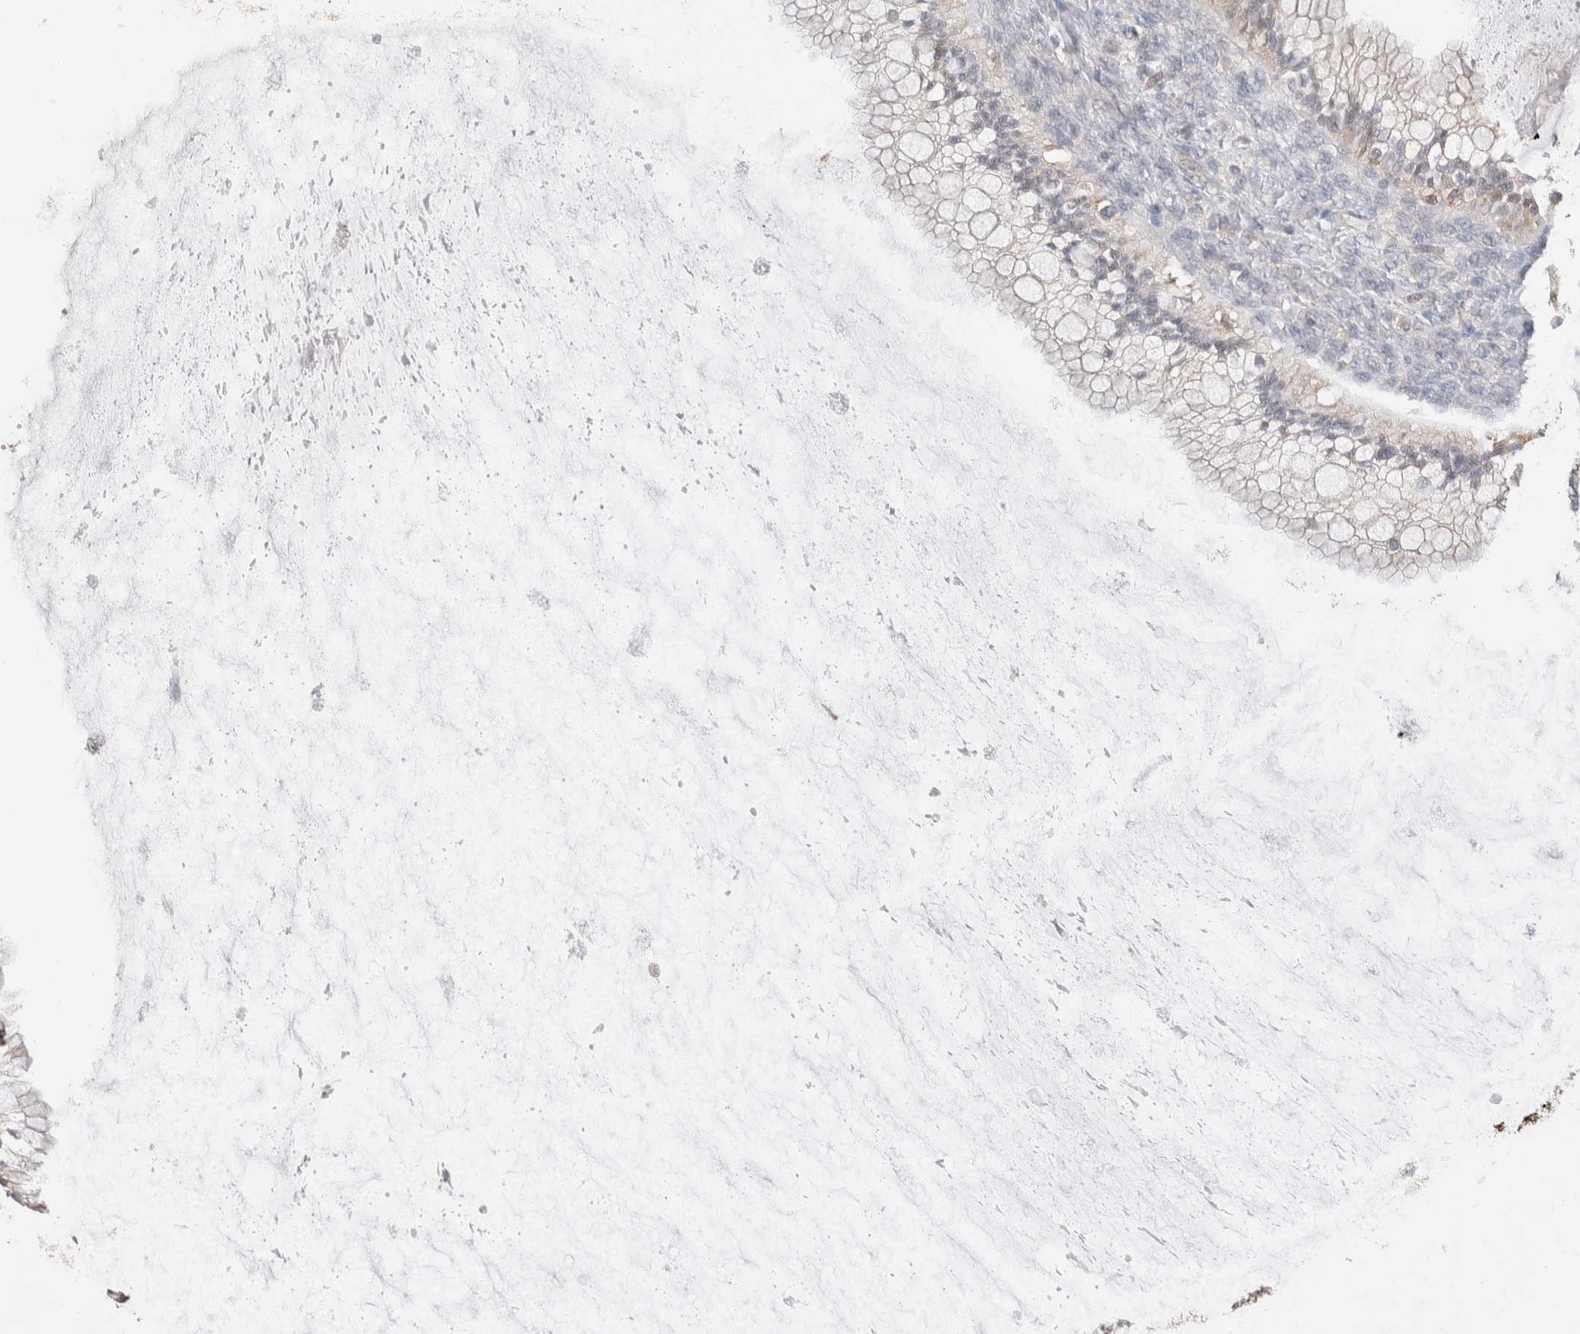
{"staining": {"intensity": "weak", "quantity": "<25%", "location": "cytoplasmic/membranous"}, "tissue": "ovarian cancer", "cell_type": "Tumor cells", "image_type": "cancer", "snomed": [{"axis": "morphology", "description": "Cystadenocarcinoma, mucinous, NOS"}, {"axis": "topography", "description": "Ovary"}], "caption": "Immunohistochemistry (IHC) histopathology image of human ovarian cancer stained for a protein (brown), which shows no expression in tumor cells.", "gene": "ZNF704", "patient": {"sex": "female", "age": 57}}